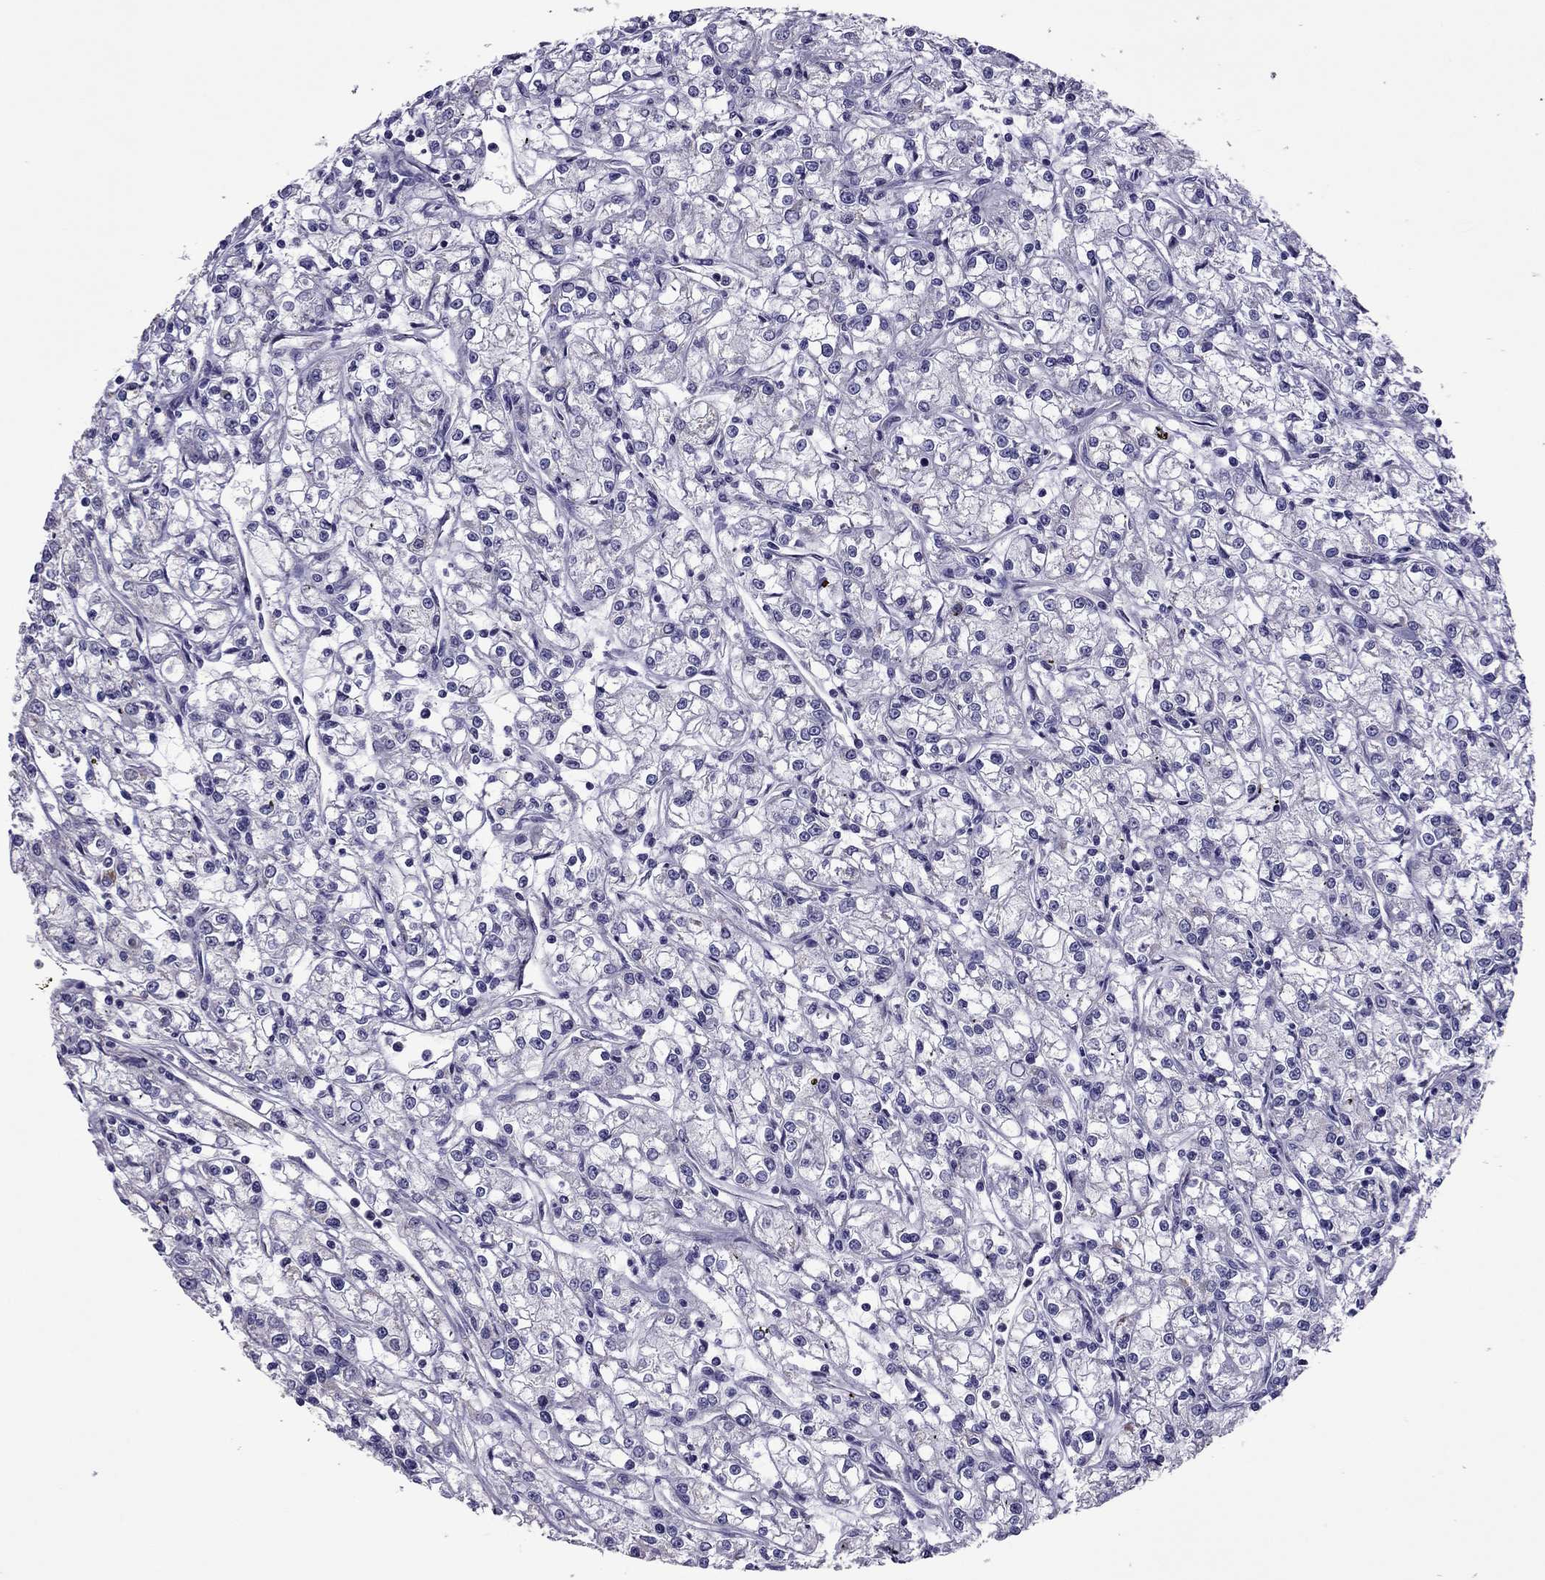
{"staining": {"intensity": "negative", "quantity": "none", "location": "none"}, "tissue": "renal cancer", "cell_type": "Tumor cells", "image_type": "cancer", "snomed": [{"axis": "morphology", "description": "Adenocarcinoma, NOS"}, {"axis": "topography", "description": "Kidney"}], "caption": "DAB immunohistochemical staining of adenocarcinoma (renal) reveals no significant positivity in tumor cells.", "gene": "SLC16A8", "patient": {"sex": "female", "age": 59}}